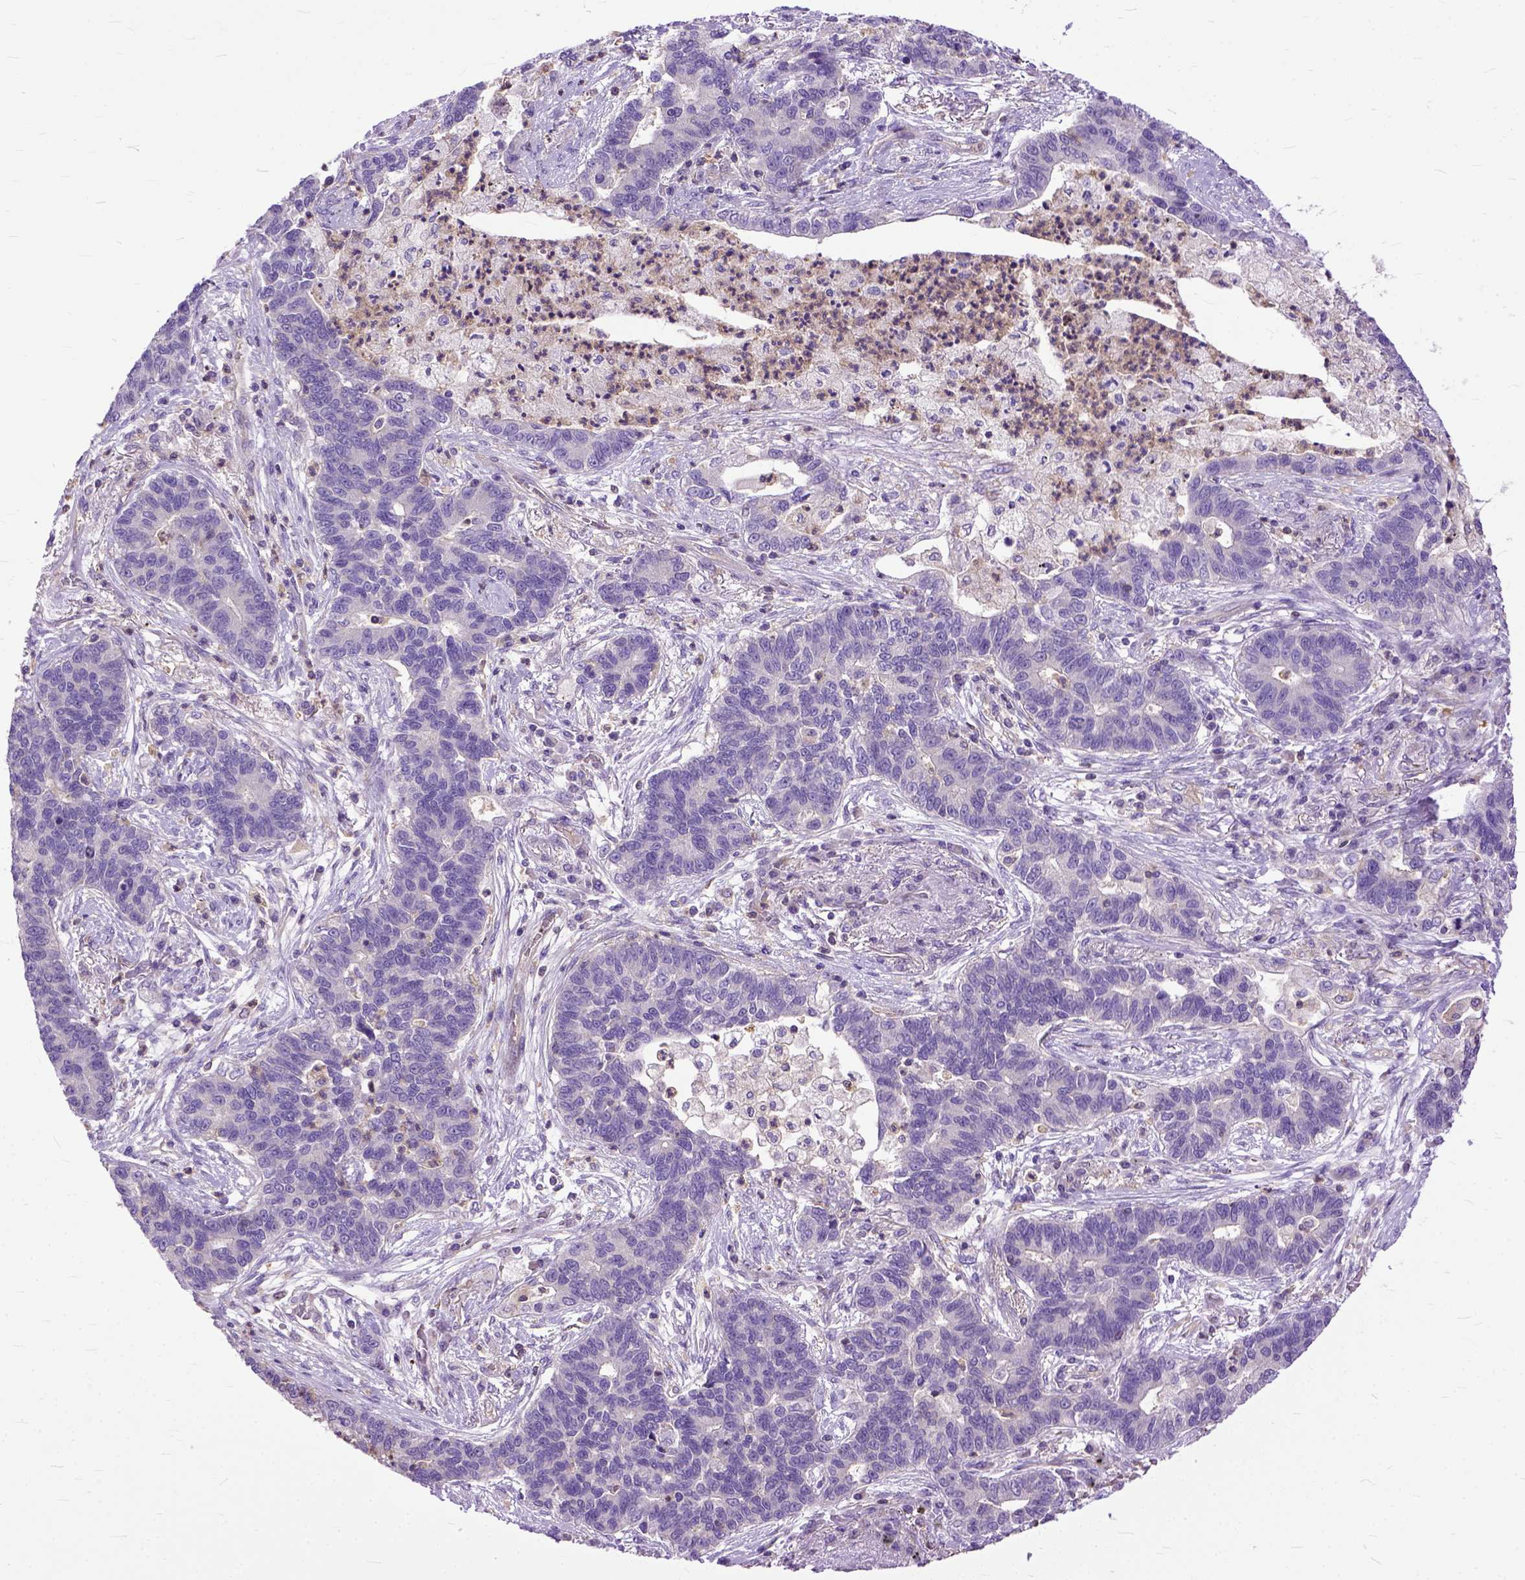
{"staining": {"intensity": "negative", "quantity": "none", "location": "none"}, "tissue": "lung cancer", "cell_type": "Tumor cells", "image_type": "cancer", "snomed": [{"axis": "morphology", "description": "Adenocarcinoma, NOS"}, {"axis": "topography", "description": "Lung"}], "caption": "The IHC histopathology image has no significant expression in tumor cells of lung adenocarcinoma tissue. (DAB immunohistochemistry (IHC), high magnification).", "gene": "NAMPT", "patient": {"sex": "female", "age": 57}}